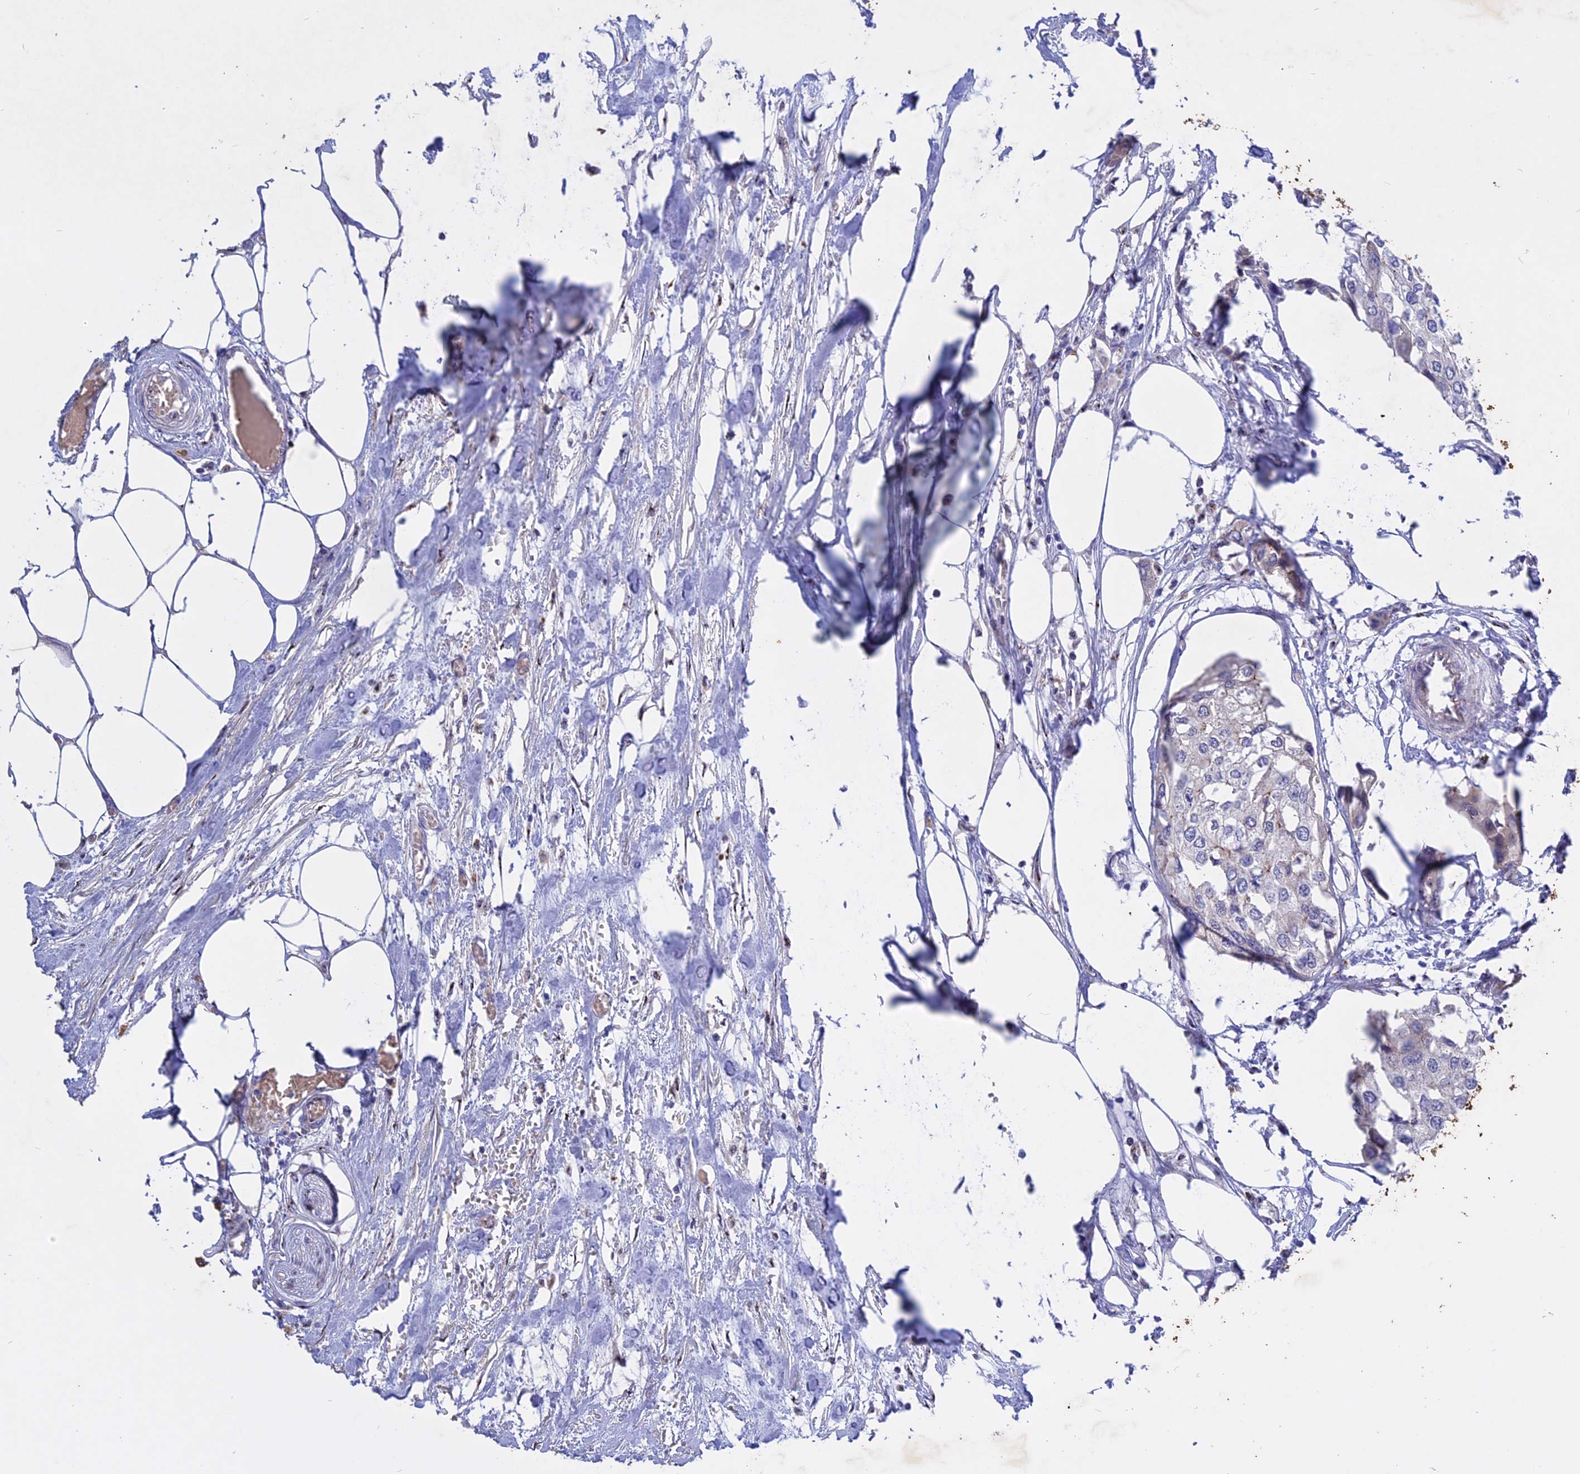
{"staining": {"intensity": "negative", "quantity": "none", "location": "none"}, "tissue": "urothelial cancer", "cell_type": "Tumor cells", "image_type": "cancer", "snomed": [{"axis": "morphology", "description": "Urothelial carcinoma, High grade"}, {"axis": "topography", "description": "Urinary bladder"}], "caption": "The photomicrograph exhibits no staining of tumor cells in urothelial cancer.", "gene": "GK5", "patient": {"sex": "male", "age": 64}}